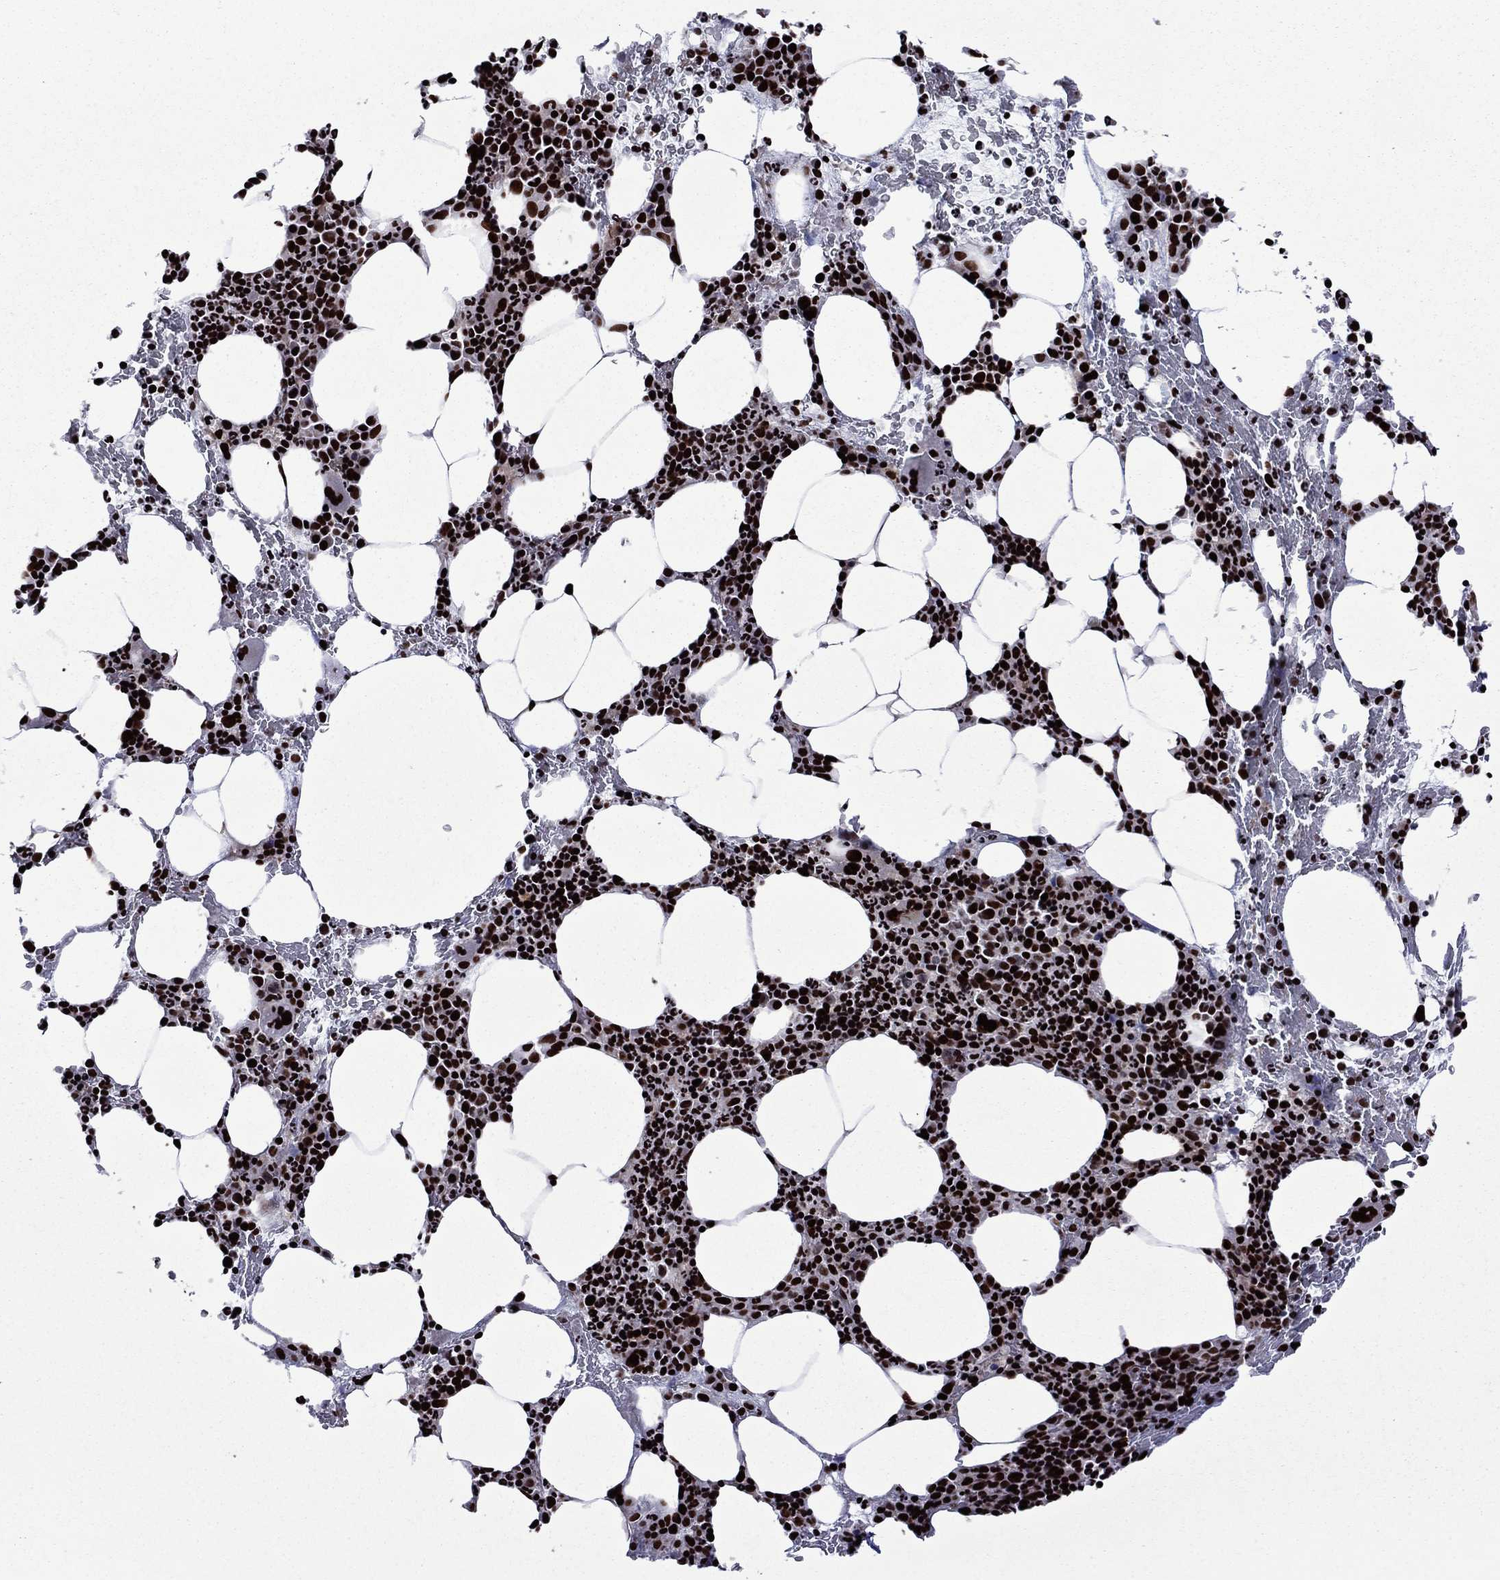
{"staining": {"intensity": "strong", "quantity": ">75%", "location": "nuclear"}, "tissue": "bone marrow", "cell_type": "Hematopoietic cells", "image_type": "normal", "snomed": [{"axis": "morphology", "description": "Normal tissue, NOS"}, {"axis": "topography", "description": "Bone marrow"}], "caption": "Immunohistochemistry (IHC) of unremarkable human bone marrow shows high levels of strong nuclear expression in about >75% of hematopoietic cells.", "gene": "LIMK1", "patient": {"sex": "male", "age": 83}}